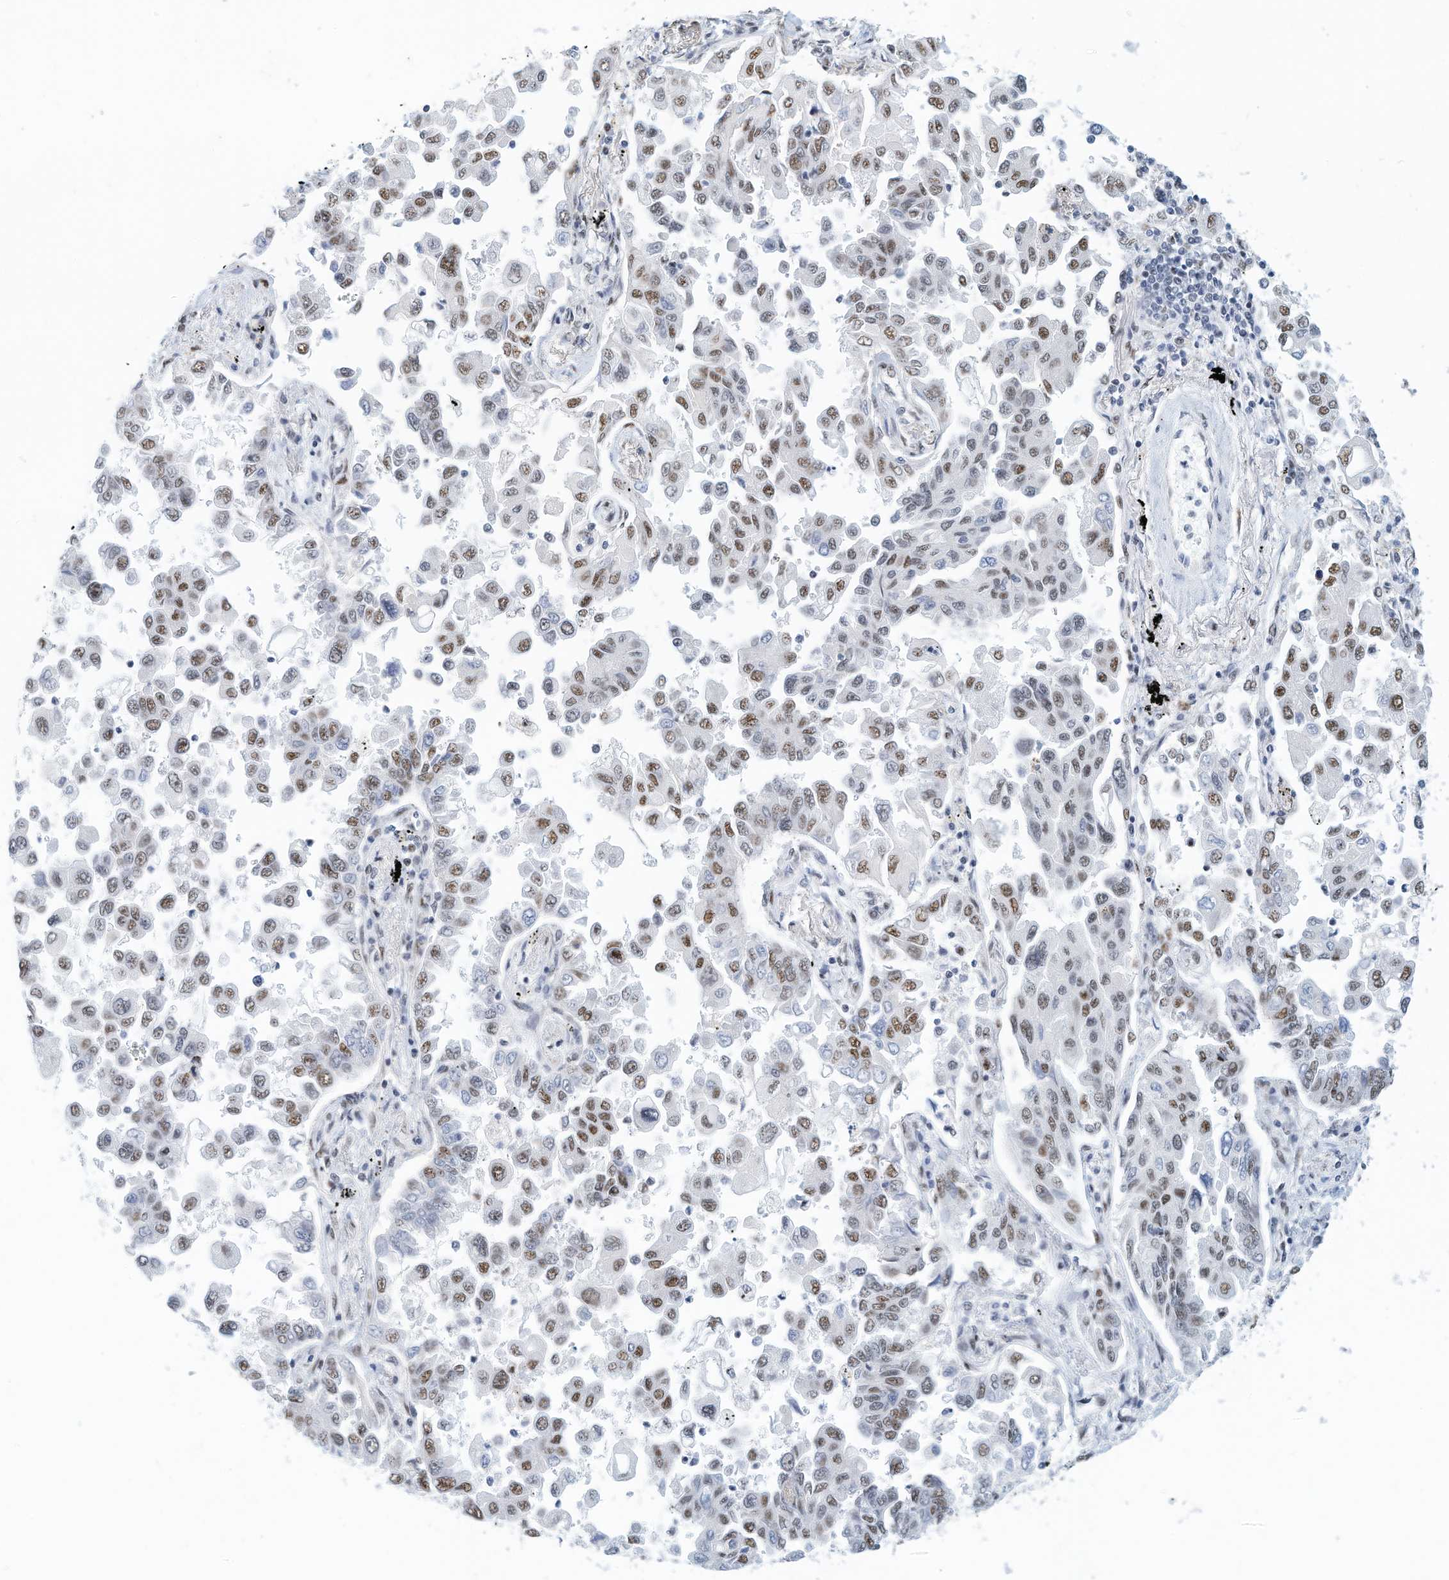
{"staining": {"intensity": "moderate", "quantity": "25%-75%", "location": "nuclear"}, "tissue": "lung cancer", "cell_type": "Tumor cells", "image_type": "cancer", "snomed": [{"axis": "morphology", "description": "Adenocarcinoma, NOS"}, {"axis": "topography", "description": "Lung"}], "caption": "This is a photomicrograph of IHC staining of lung cancer (adenocarcinoma), which shows moderate positivity in the nuclear of tumor cells.", "gene": "ARHGAP28", "patient": {"sex": "female", "age": 67}}